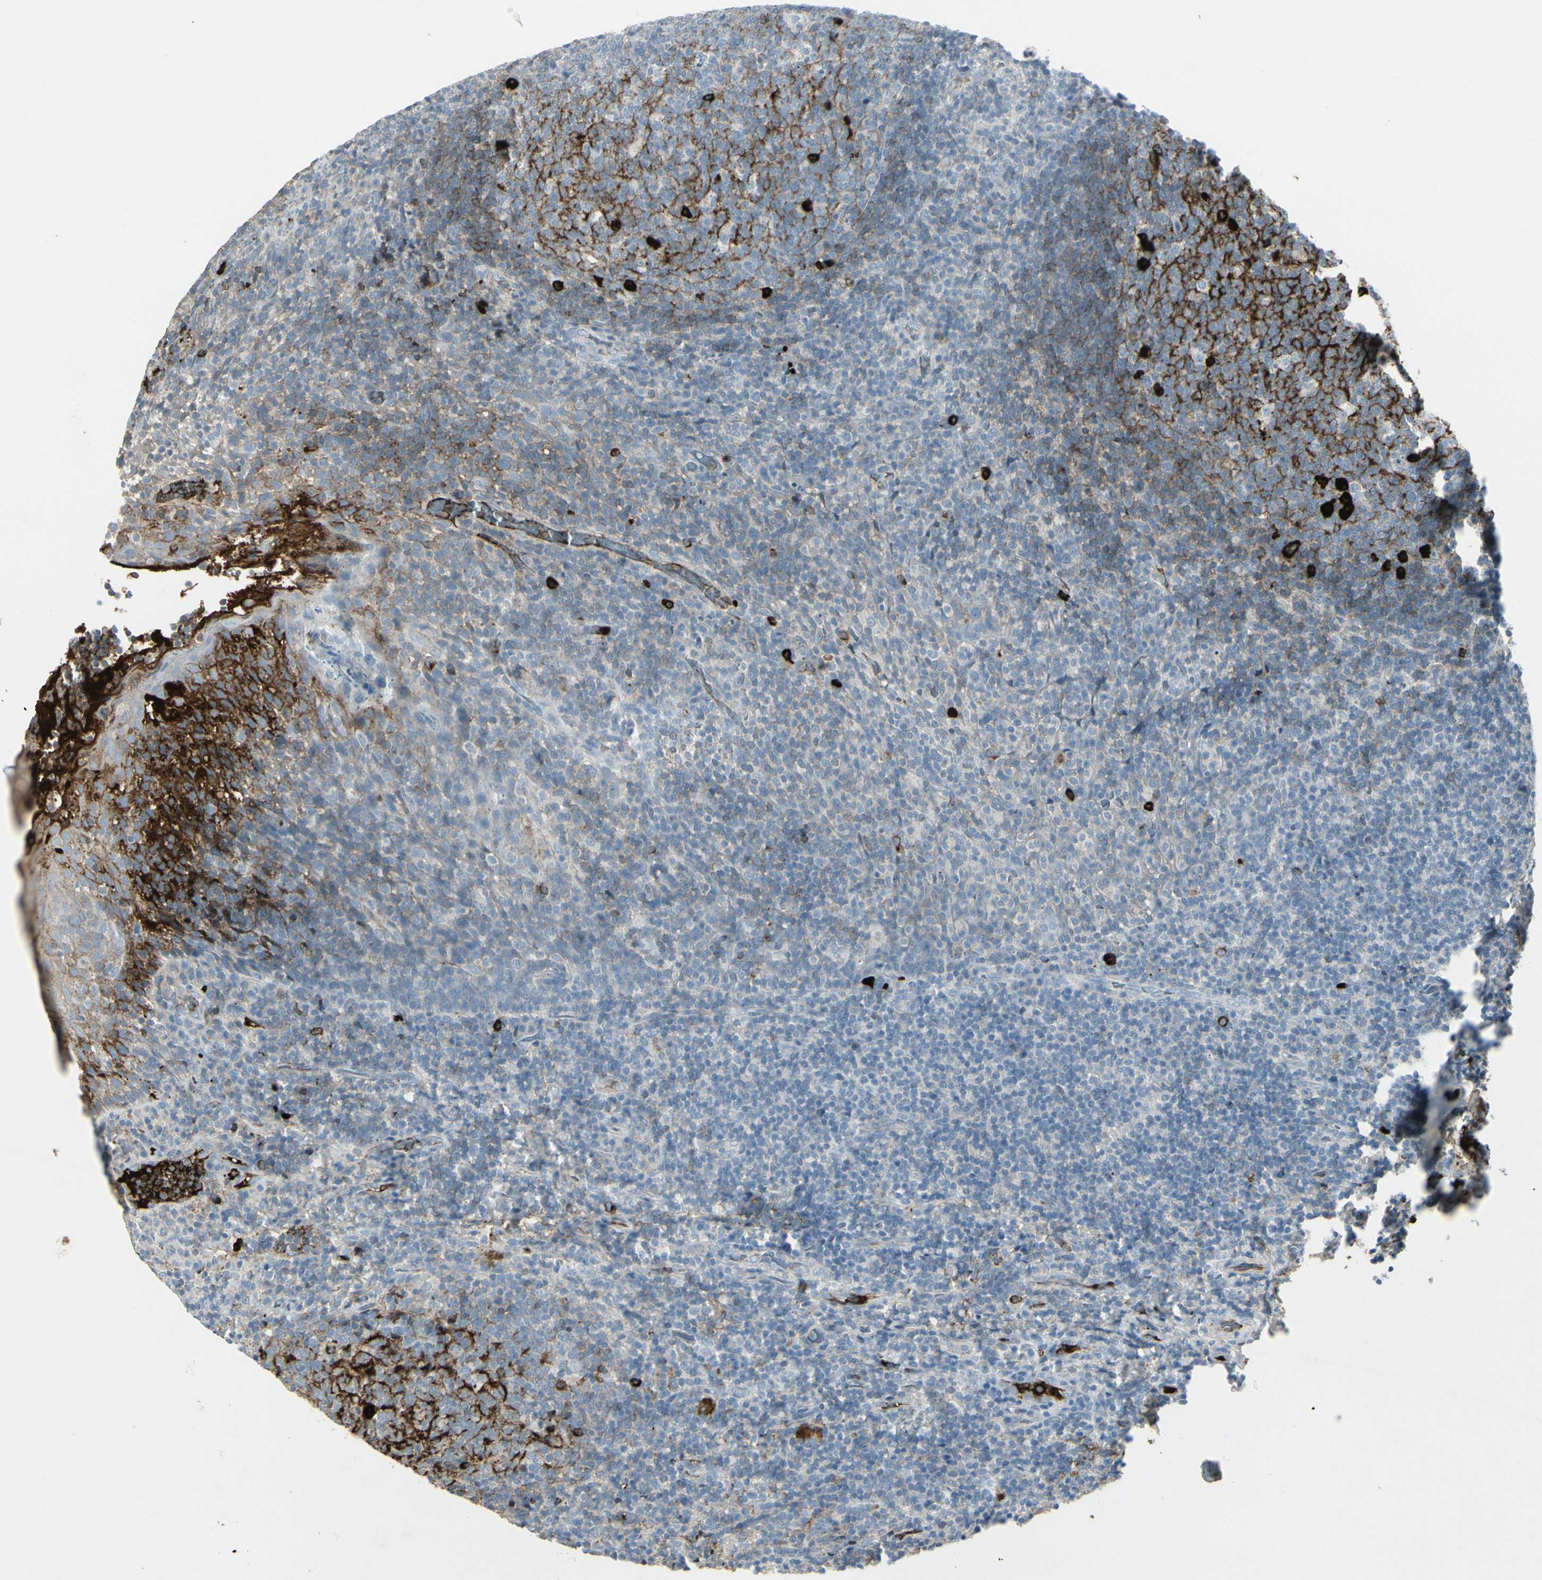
{"staining": {"intensity": "strong", "quantity": "25%-75%", "location": "cytoplasmic/membranous"}, "tissue": "tonsil", "cell_type": "Germinal center cells", "image_type": "normal", "snomed": [{"axis": "morphology", "description": "Normal tissue, NOS"}, {"axis": "topography", "description": "Tonsil"}], "caption": "Immunohistochemistry (DAB) staining of benign human tonsil shows strong cytoplasmic/membranous protein expression in approximately 25%-75% of germinal center cells.", "gene": "IGHM", "patient": {"sex": "male", "age": 17}}